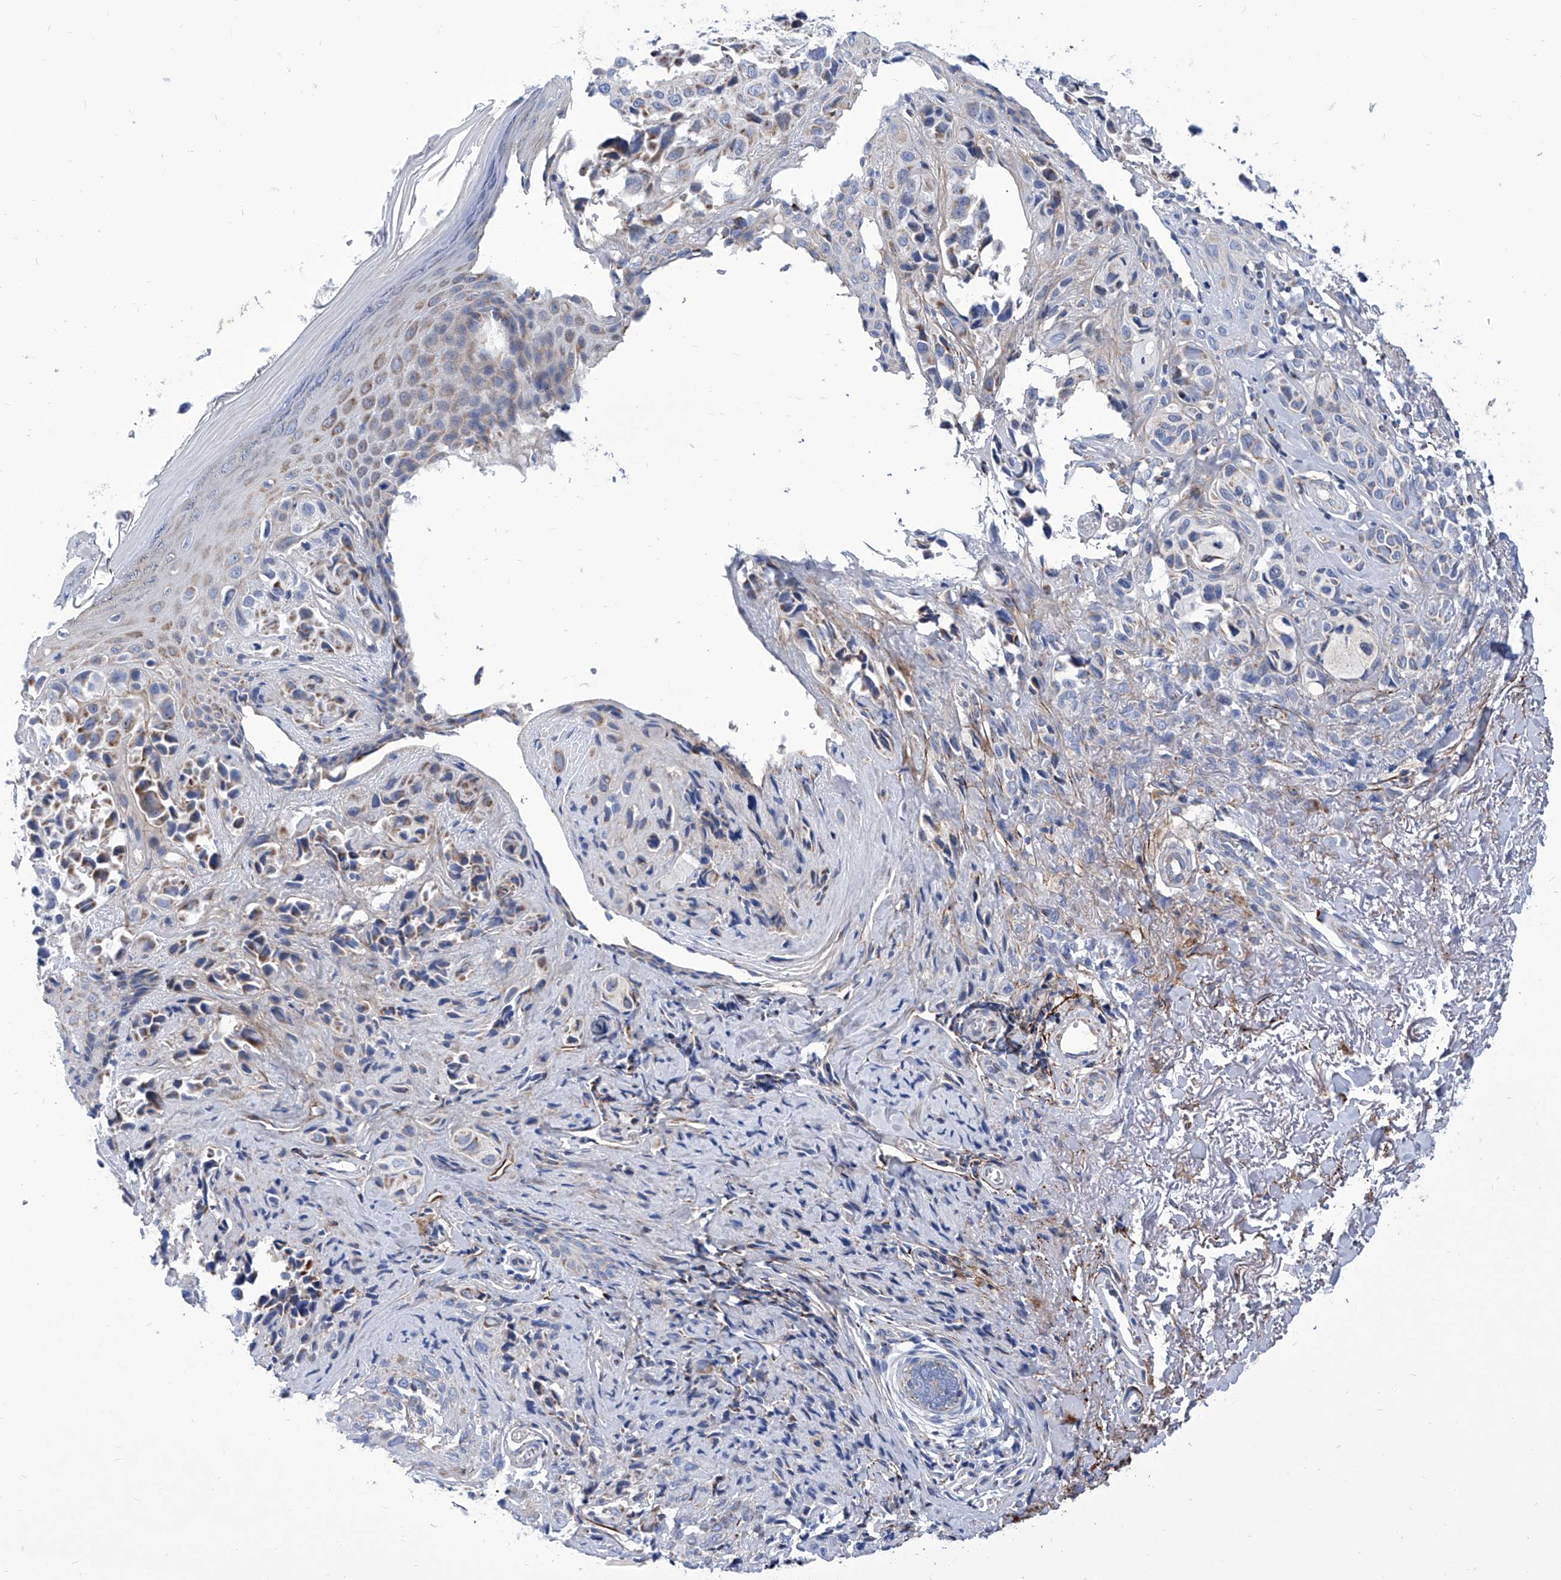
{"staining": {"intensity": "weak", "quantity": "<25%", "location": "cytoplasmic/membranous"}, "tissue": "melanoma", "cell_type": "Tumor cells", "image_type": "cancer", "snomed": [{"axis": "morphology", "description": "Malignant melanoma, NOS"}, {"axis": "topography", "description": "Skin"}], "caption": "A micrograph of melanoma stained for a protein reveals no brown staining in tumor cells.", "gene": "SRBD1", "patient": {"sex": "female", "age": 58}}